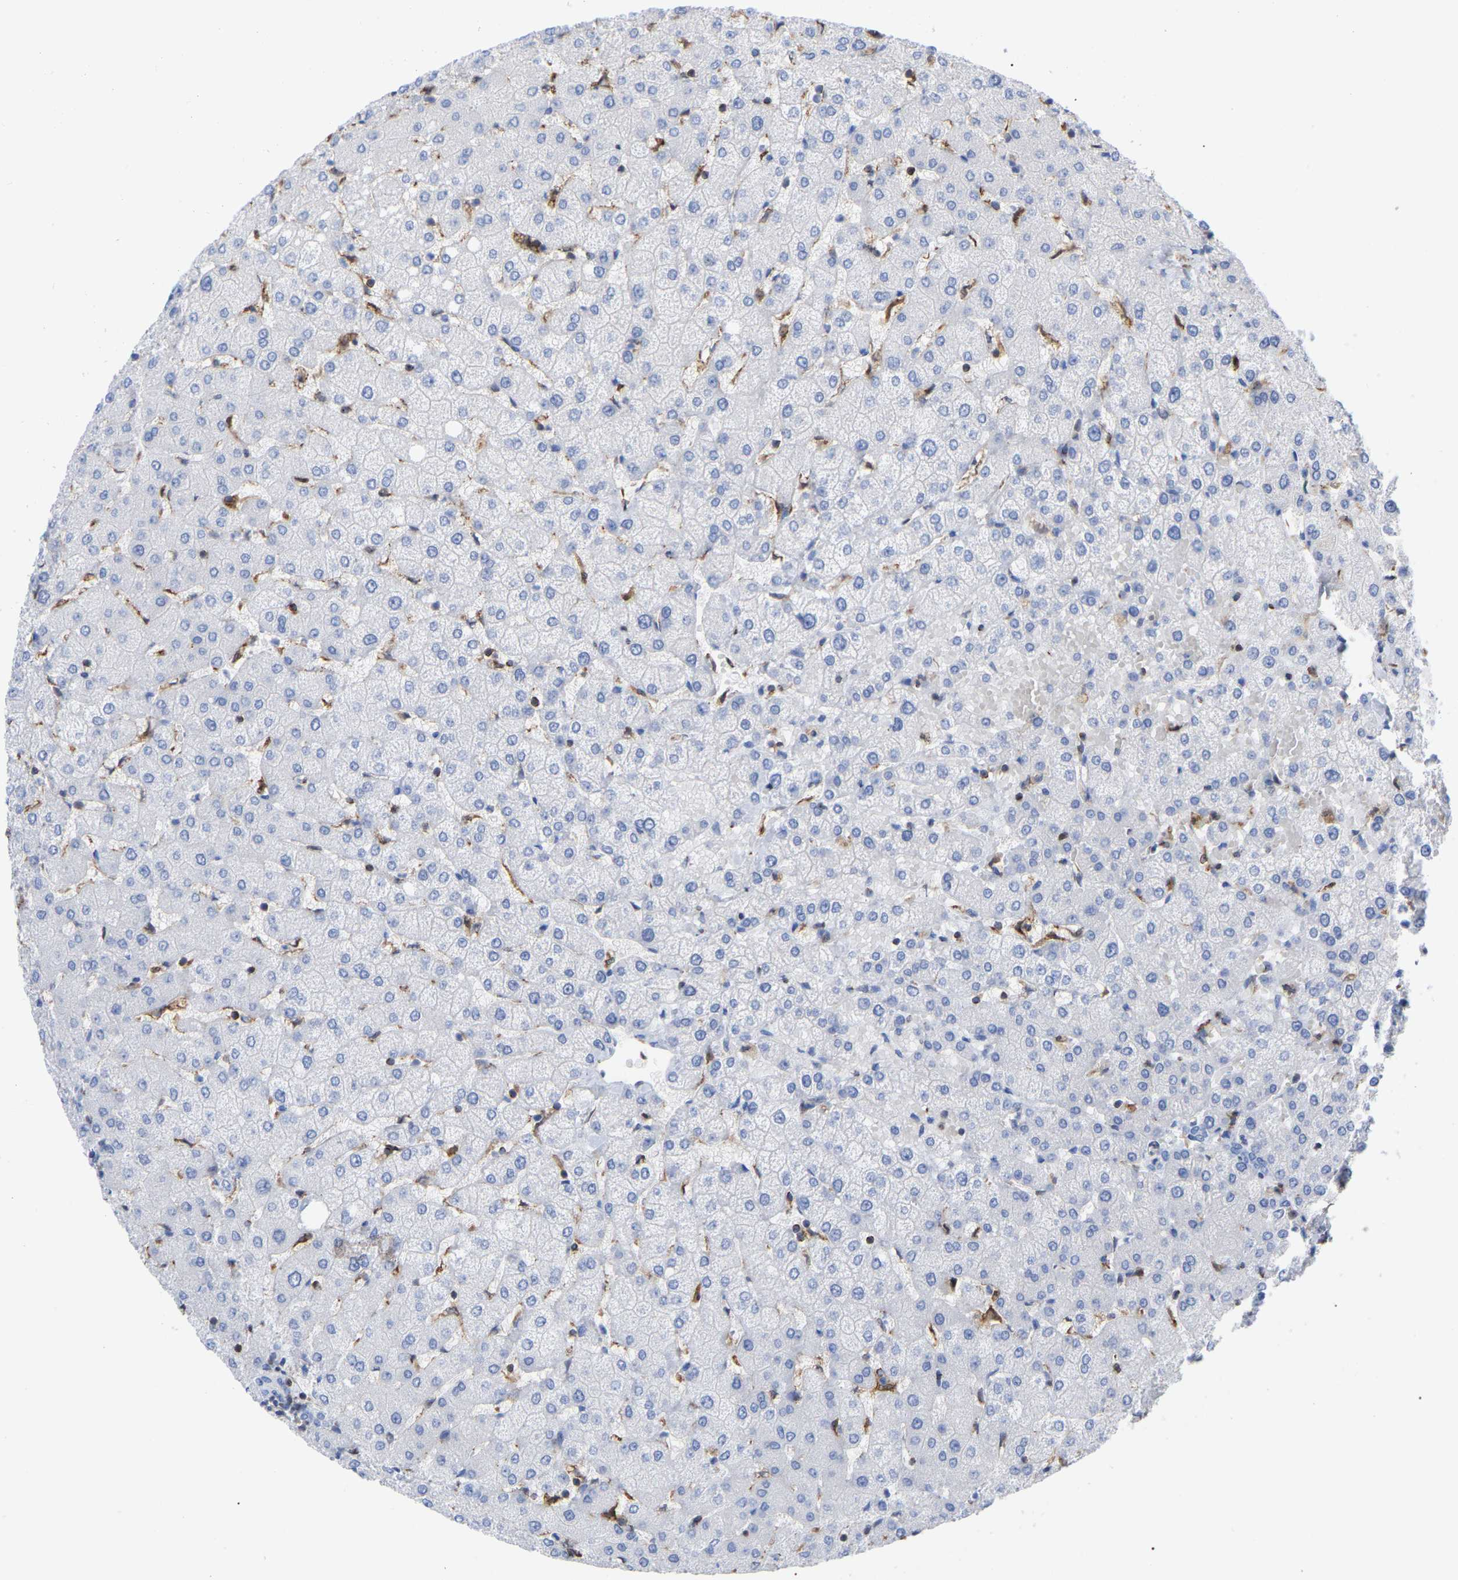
{"staining": {"intensity": "negative", "quantity": "none", "location": "none"}, "tissue": "liver", "cell_type": "Cholangiocytes", "image_type": "normal", "snomed": [{"axis": "morphology", "description": "Normal tissue, NOS"}, {"axis": "topography", "description": "Liver"}], "caption": "Micrograph shows no significant protein expression in cholangiocytes of unremarkable liver. (DAB immunohistochemistry (IHC), high magnification).", "gene": "GIMAP4", "patient": {"sex": "female", "age": 54}}